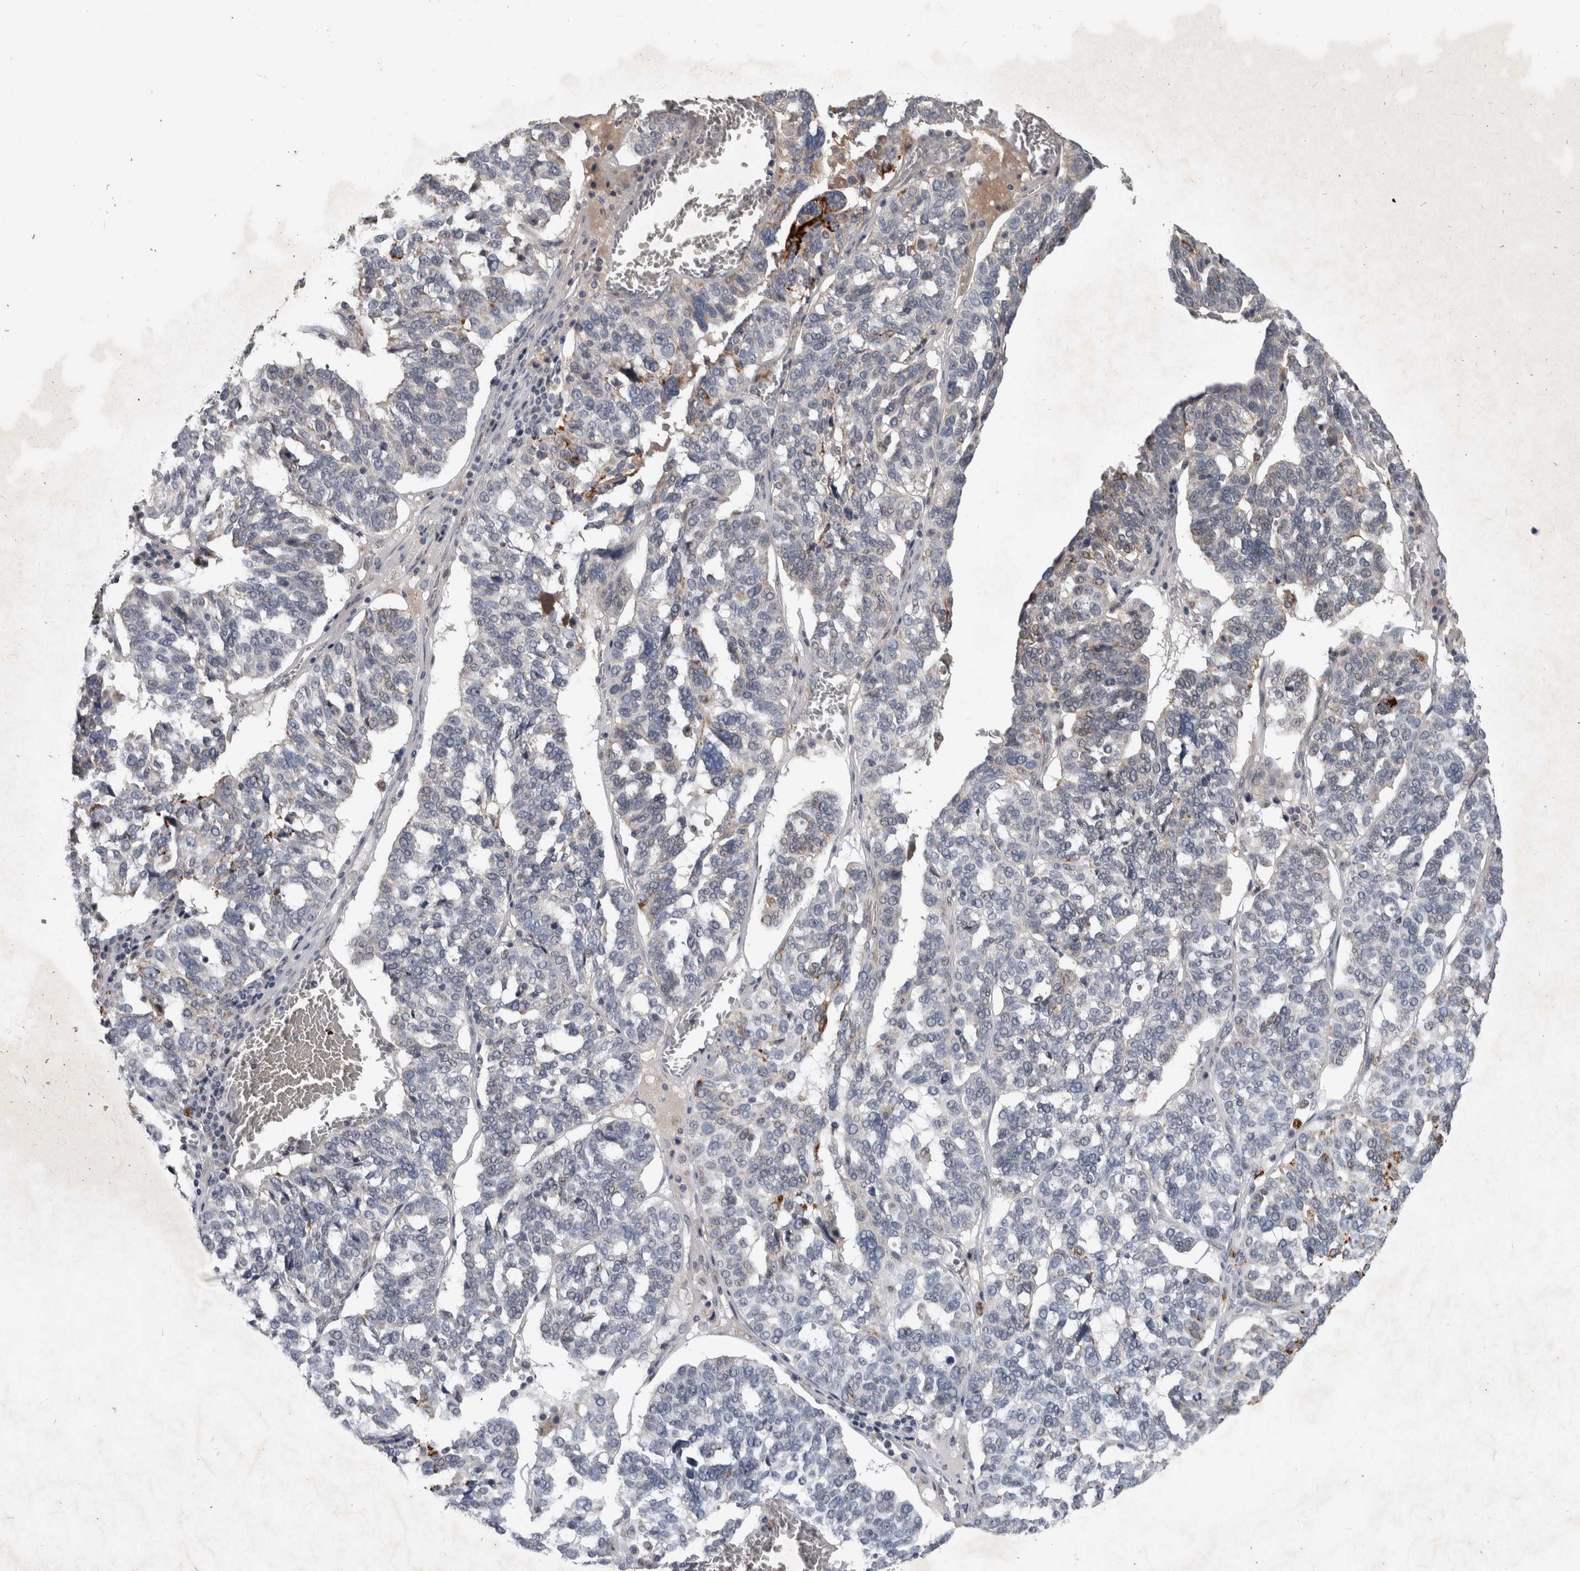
{"staining": {"intensity": "weak", "quantity": "<25%", "location": "cytoplasmic/membranous"}, "tissue": "ovarian cancer", "cell_type": "Tumor cells", "image_type": "cancer", "snomed": [{"axis": "morphology", "description": "Cystadenocarcinoma, serous, NOS"}, {"axis": "topography", "description": "Ovary"}], "caption": "A histopathology image of human ovarian cancer (serous cystadenocarcinoma) is negative for staining in tumor cells.", "gene": "CHRM3", "patient": {"sex": "female", "age": 59}}